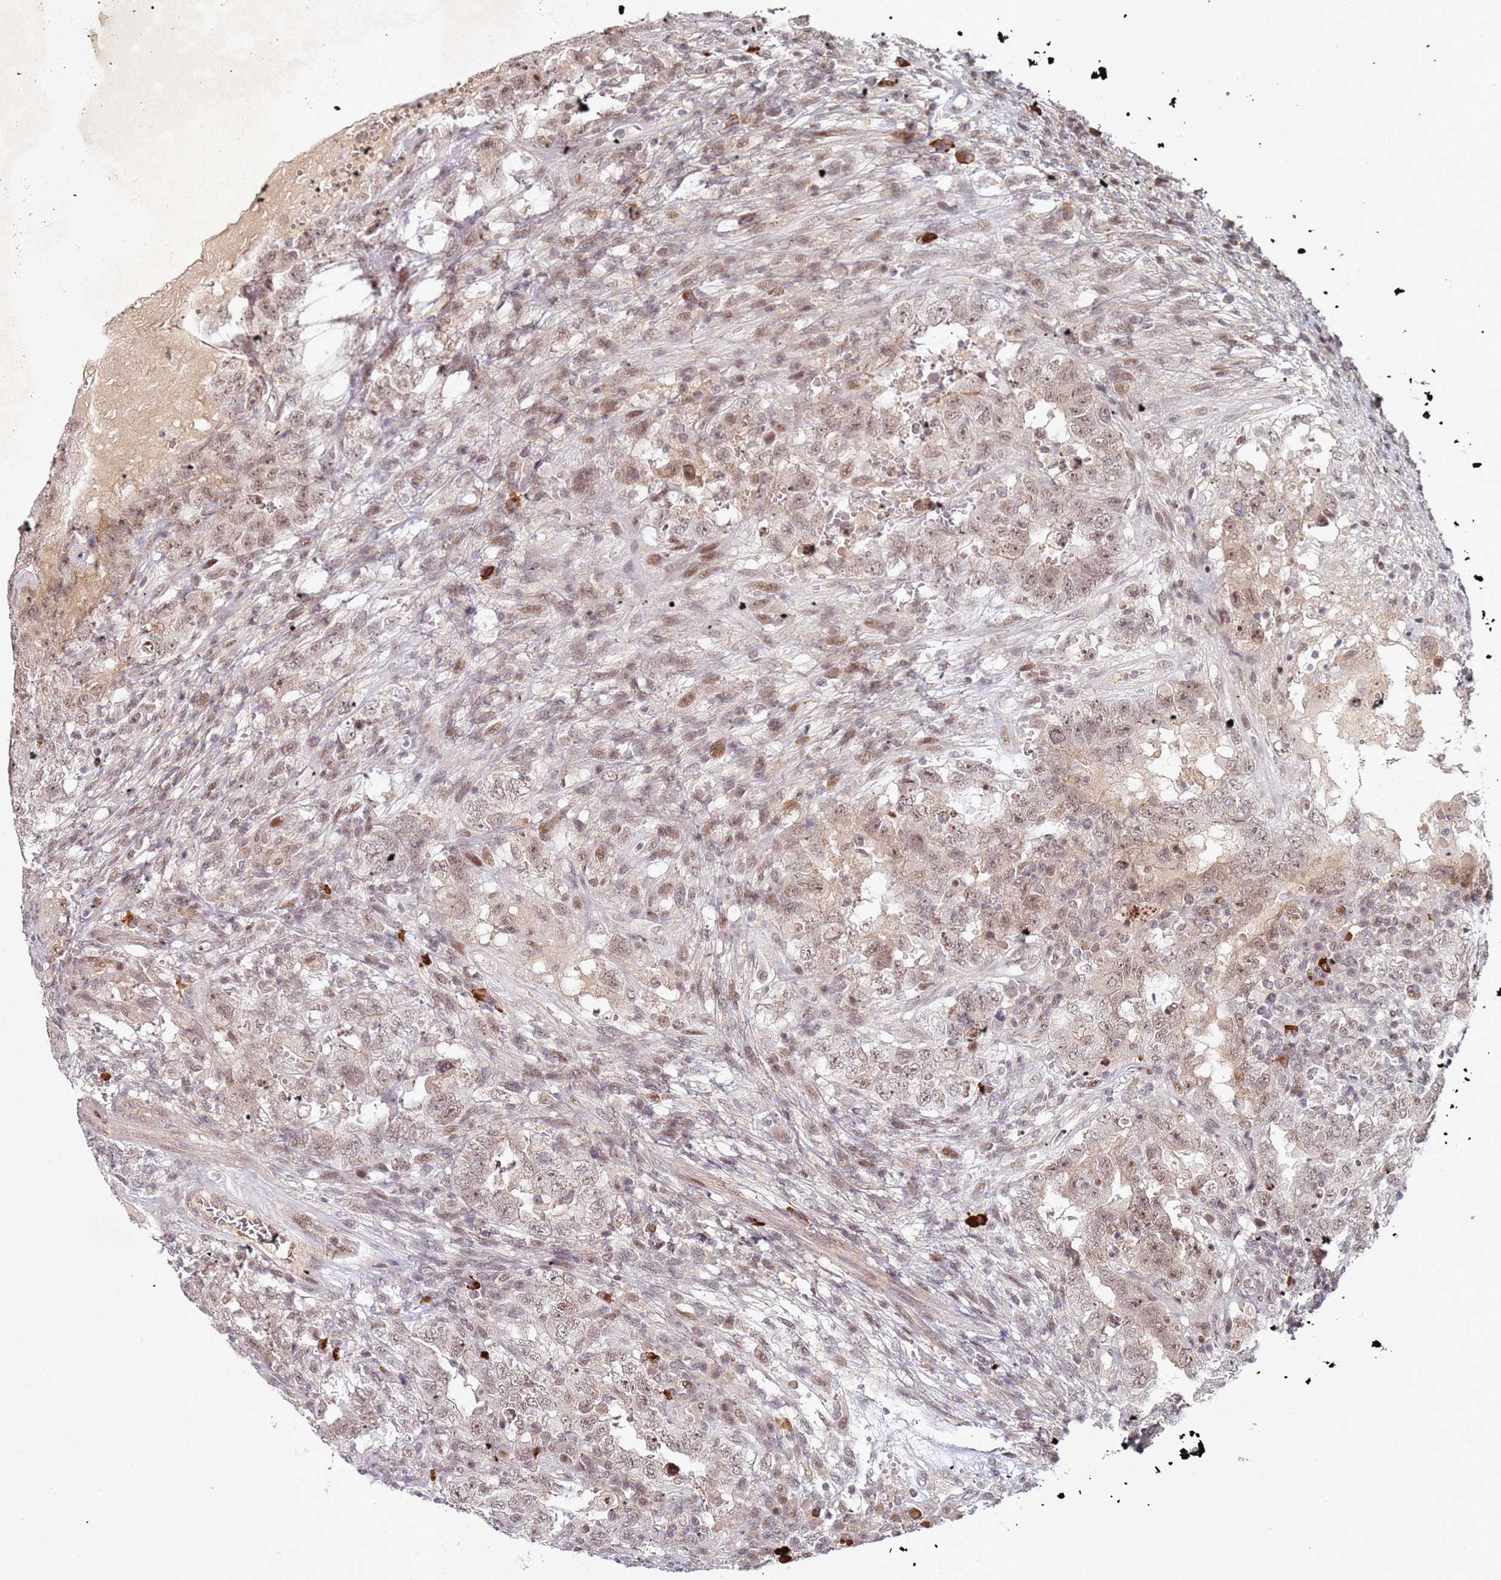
{"staining": {"intensity": "moderate", "quantity": ">75%", "location": "cytoplasmic/membranous,nuclear"}, "tissue": "testis cancer", "cell_type": "Tumor cells", "image_type": "cancer", "snomed": [{"axis": "morphology", "description": "Carcinoma, Embryonal, NOS"}, {"axis": "topography", "description": "Testis"}], "caption": "Protein expression analysis of human embryonal carcinoma (testis) reveals moderate cytoplasmic/membranous and nuclear expression in approximately >75% of tumor cells.", "gene": "ATF6B", "patient": {"sex": "male", "age": 26}}